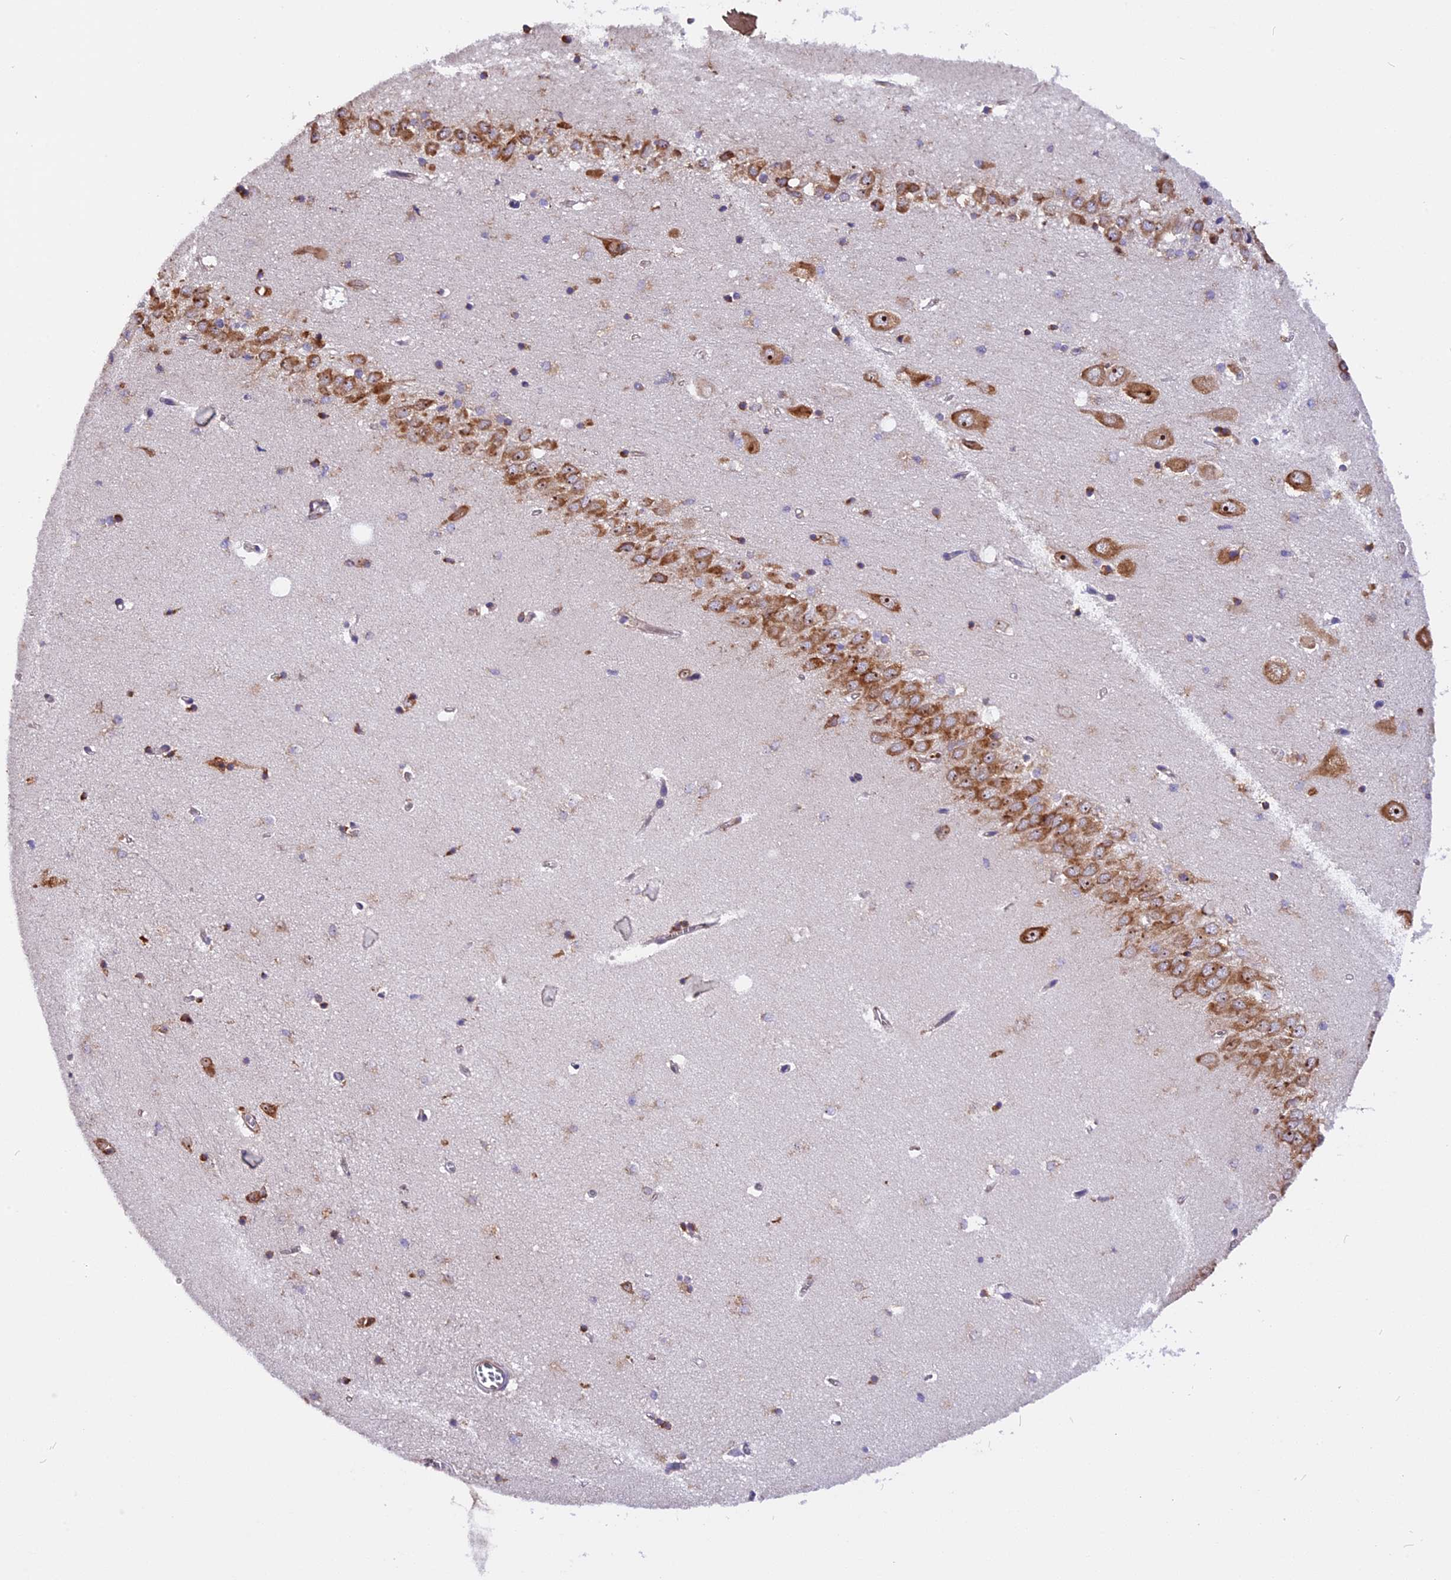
{"staining": {"intensity": "weak", "quantity": "<25%", "location": "cytoplasmic/membranous"}, "tissue": "hippocampus", "cell_type": "Glial cells", "image_type": "normal", "snomed": [{"axis": "morphology", "description": "Normal tissue, NOS"}, {"axis": "topography", "description": "Hippocampus"}], "caption": "Hippocampus stained for a protein using immunohistochemistry shows no staining glial cells.", "gene": "GNPTAB", "patient": {"sex": "female", "age": 64}}